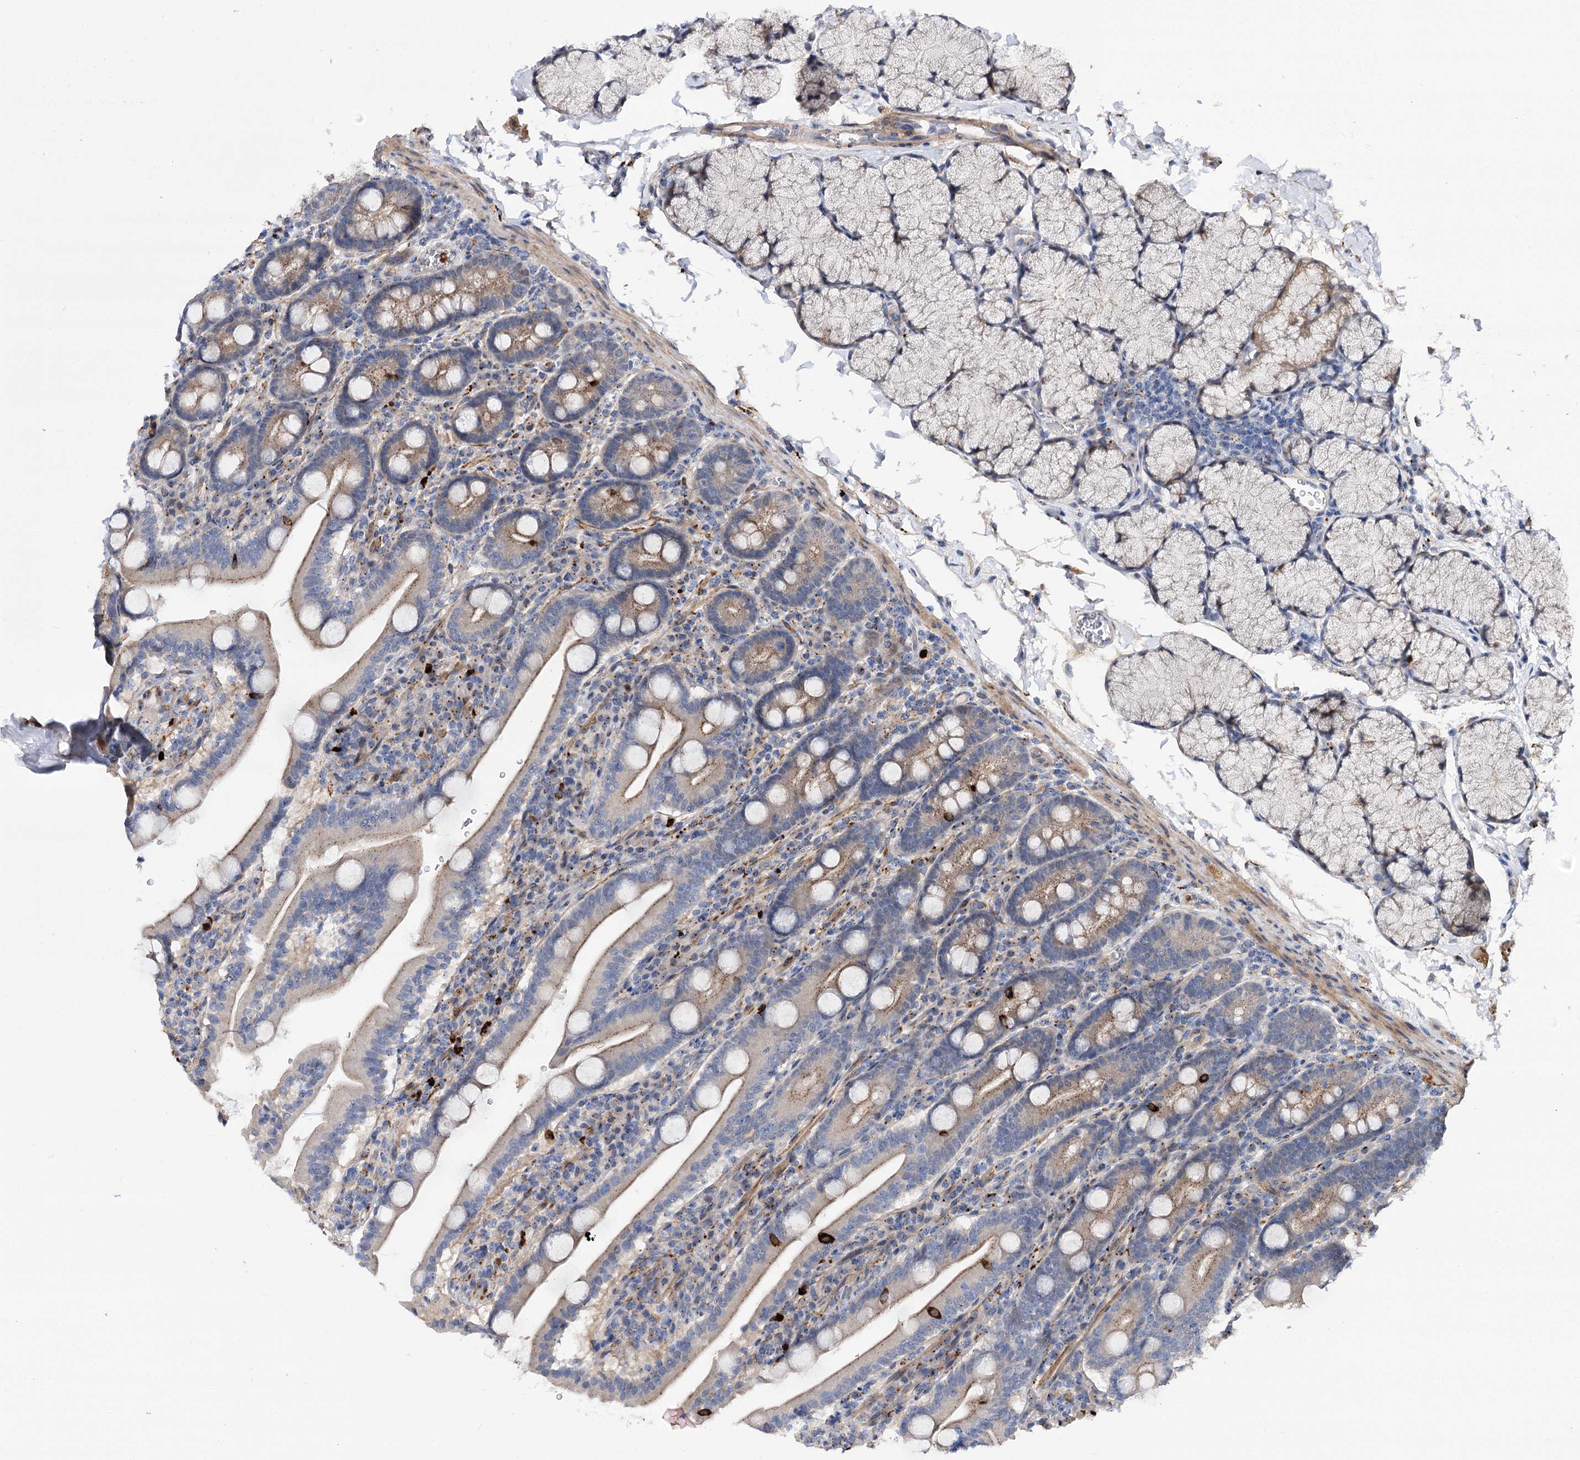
{"staining": {"intensity": "weak", "quantity": "25%-75%", "location": "cytoplasmic/membranous"}, "tissue": "duodenum", "cell_type": "Glandular cells", "image_type": "normal", "snomed": [{"axis": "morphology", "description": "Normal tissue, NOS"}, {"axis": "topography", "description": "Duodenum"}], "caption": "IHC (DAB (3,3'-diaminobenzidine)) staining of unremarkable duodenum reveals weak cytoplasmic/membranous protein expression in approximately 25%-75% of glandular cells.", "gene": "MINDY3", "patient": {"sex": "male", "age": 35}}